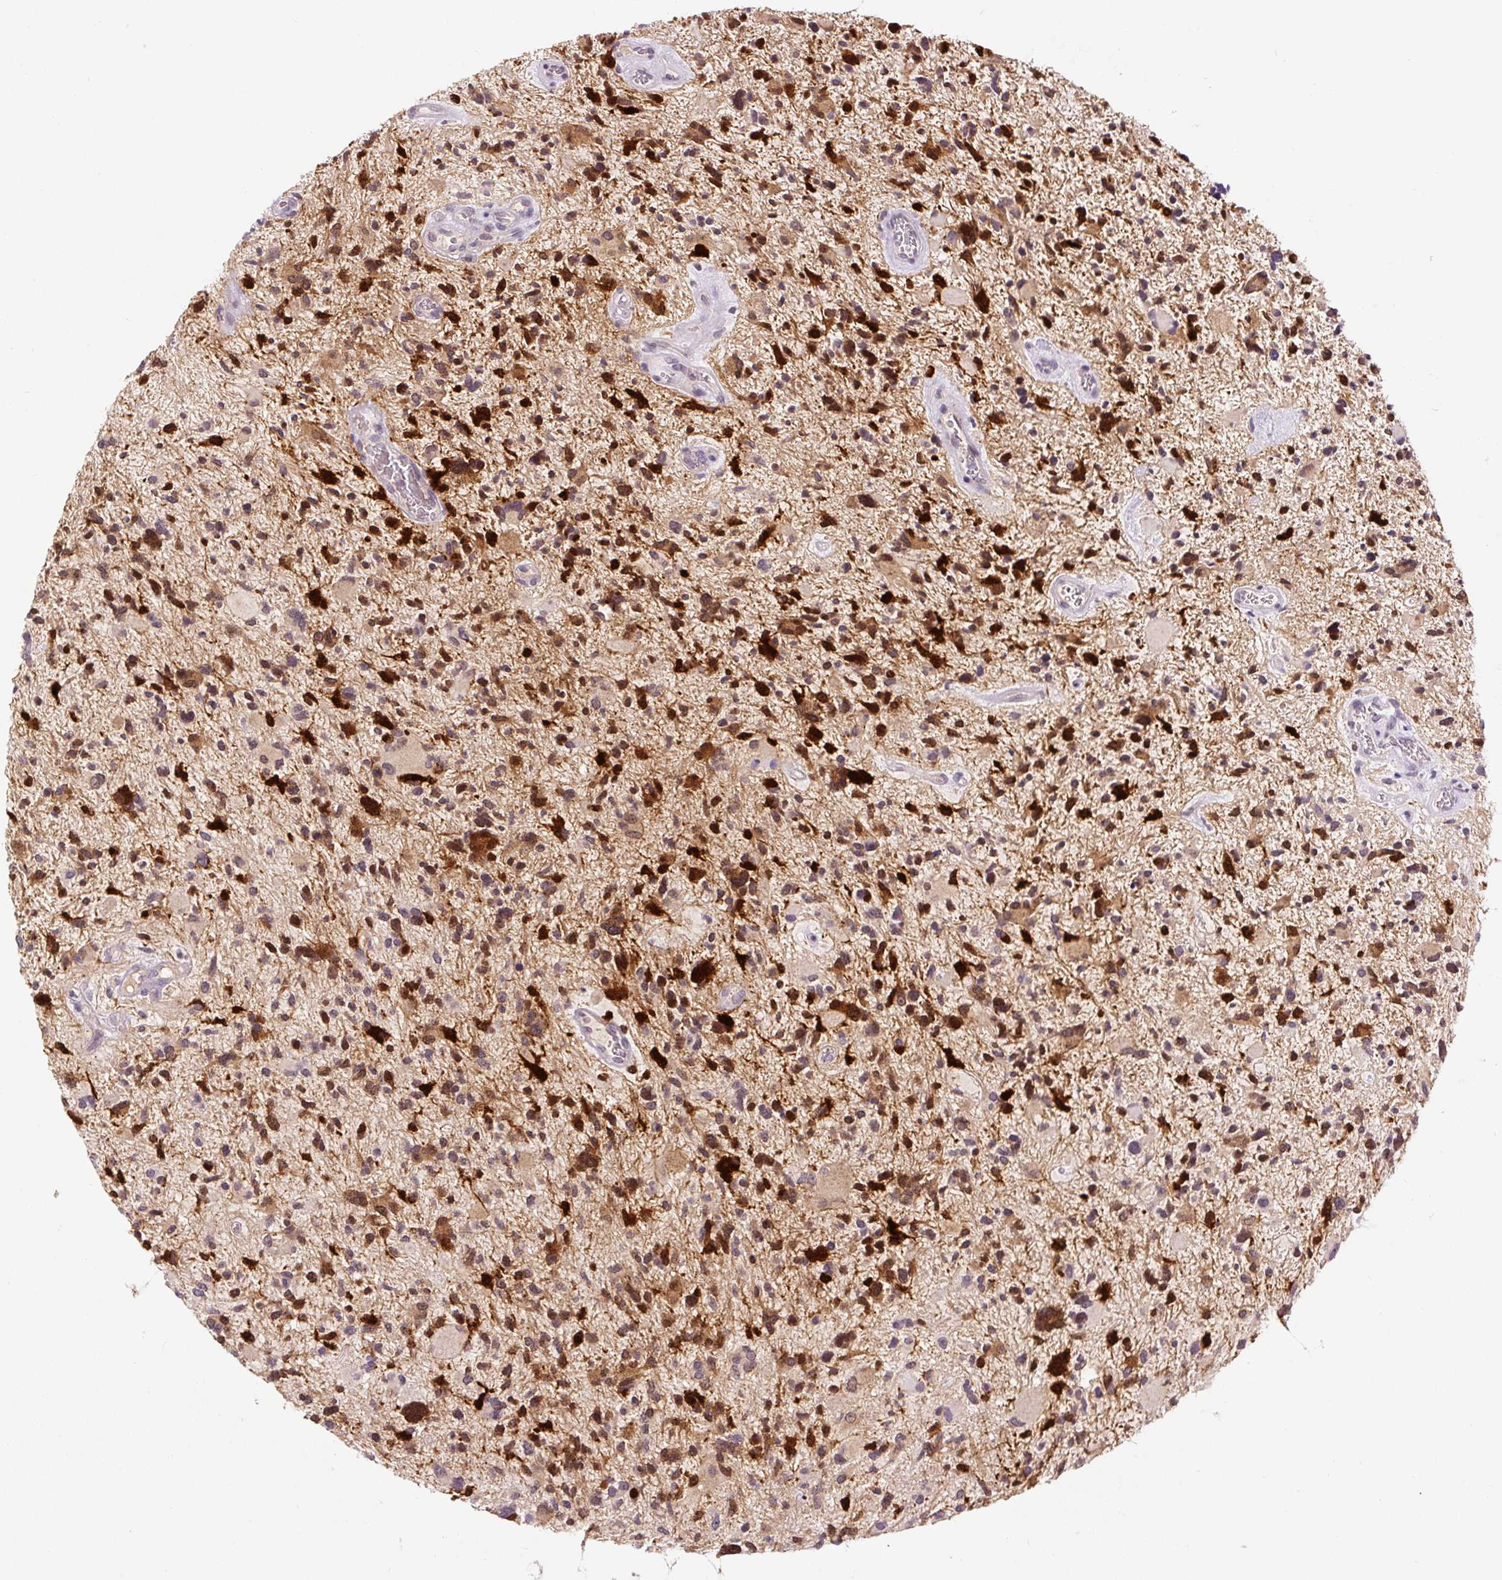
{"staining": {"intensity": "strong", "quantity": "25%-75%", "location": "cytoplasmic/membranous"}, "tissue": "glioma", "cell_type": "Tumor cells", "image_type": "cancer", "snomed": [{"axis": "morphology", "description": "Glioma, malignant, High grade"}, {"axis": "topography", "description": "Brain"}], "caption": "Glioma stained with immunohistochemistry reveals strong cytoplasmic/membranous positivity in approximately 25%-75% of tumor cells.", "gene": "FABP7", "patient": {"sex": "female", "age": 11}}